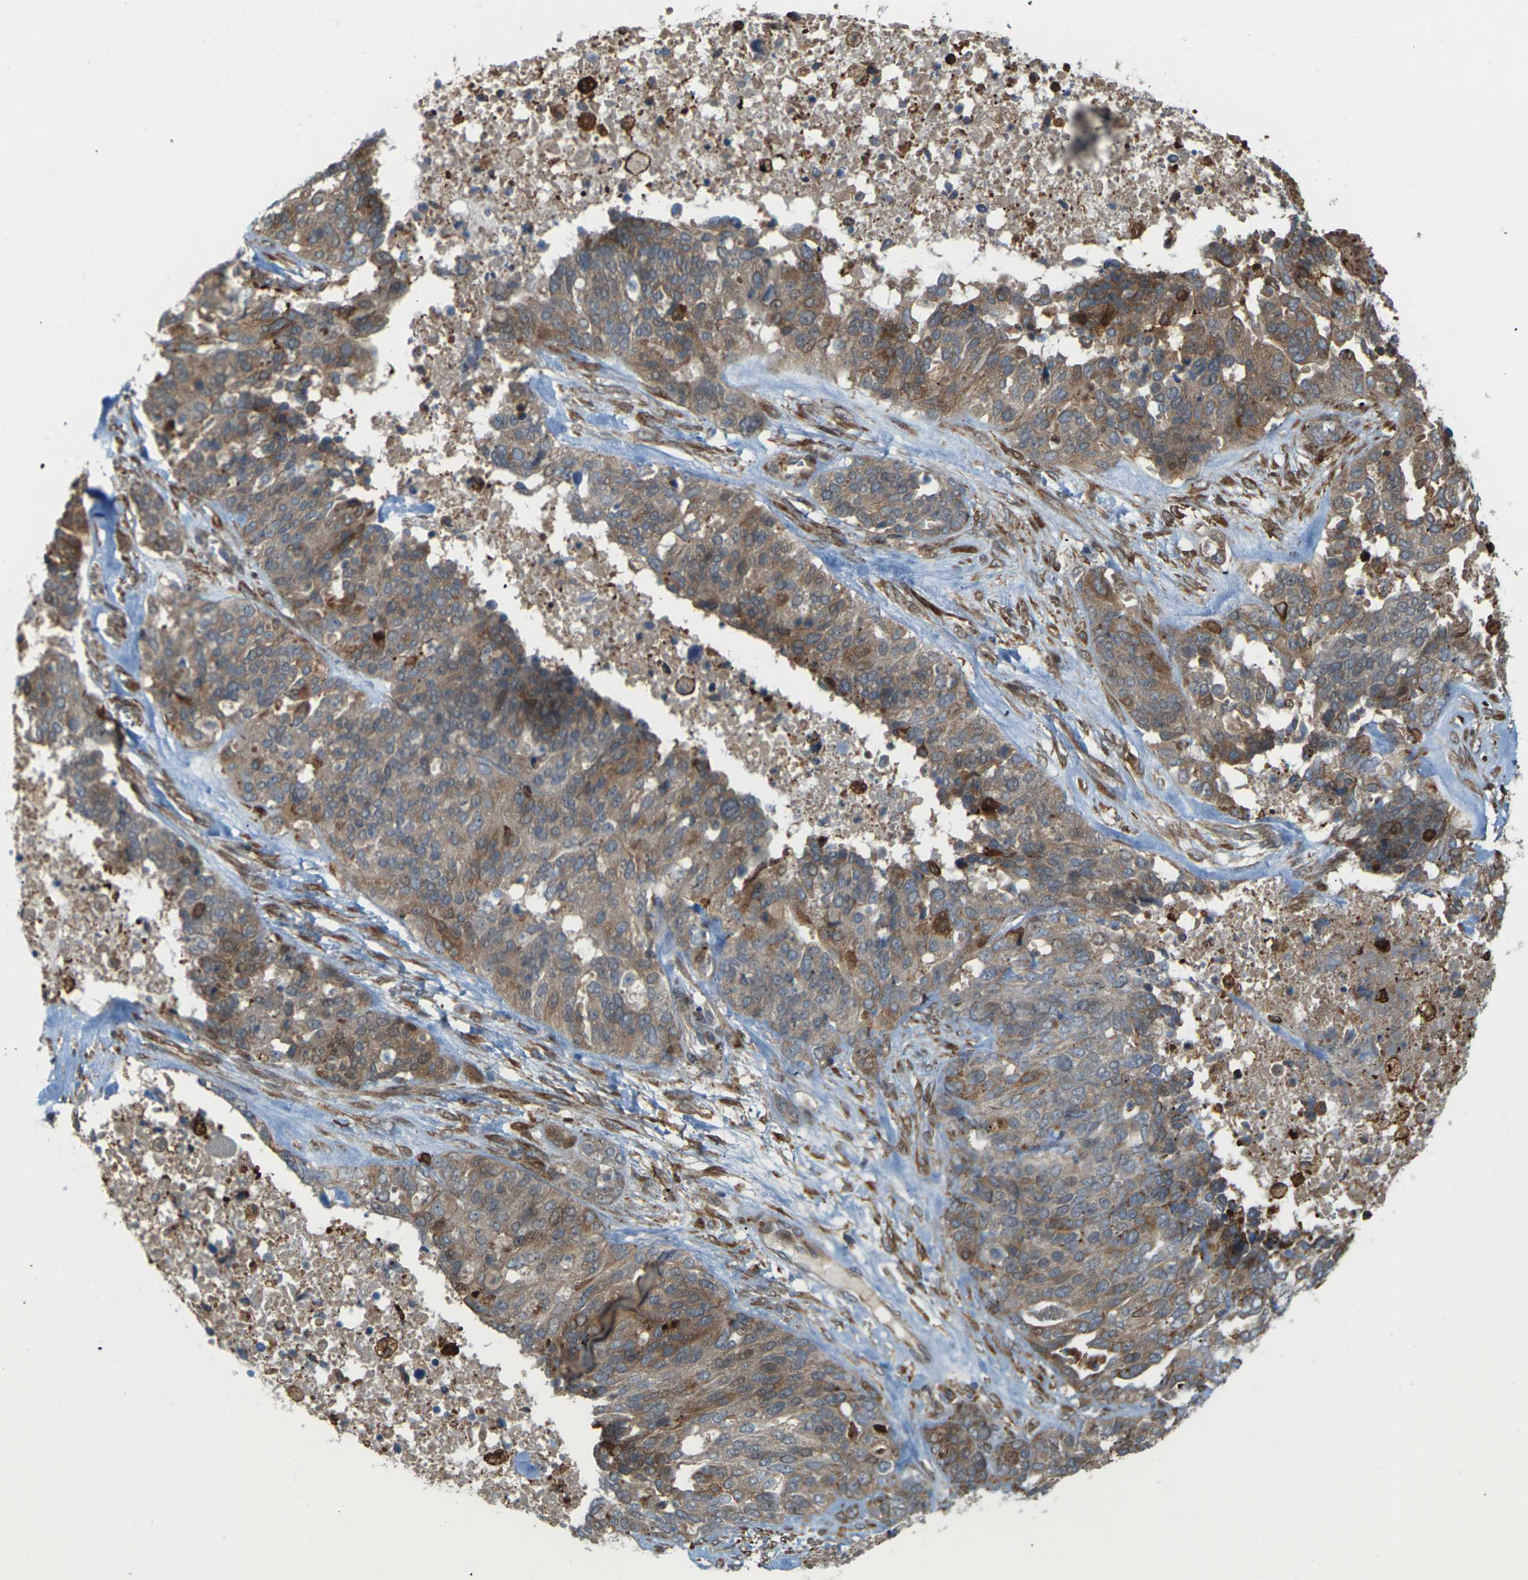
{"staining": {"intensity": "moderate", "quantity": ">75%", "location": "cytoplasmic/membranous"}, "tissue": "ovarian cancer", "cell_type": "Tumor cells", "image_type": "cancer", "snomed": [{"axis": "morphology", "description": "Cystadenocarcinoma, serous, NOS"}, {"axis": "topography", "description": "Ovary"}], "caption": "Immunohistochemical staining of human ovarian cancer shows medium levels of moderate cytoplasmic/membranous protein positivity in about >75% of tumor cells.", "gene": "ROBO1", "patient": {"sex": "female", "age": 44}}